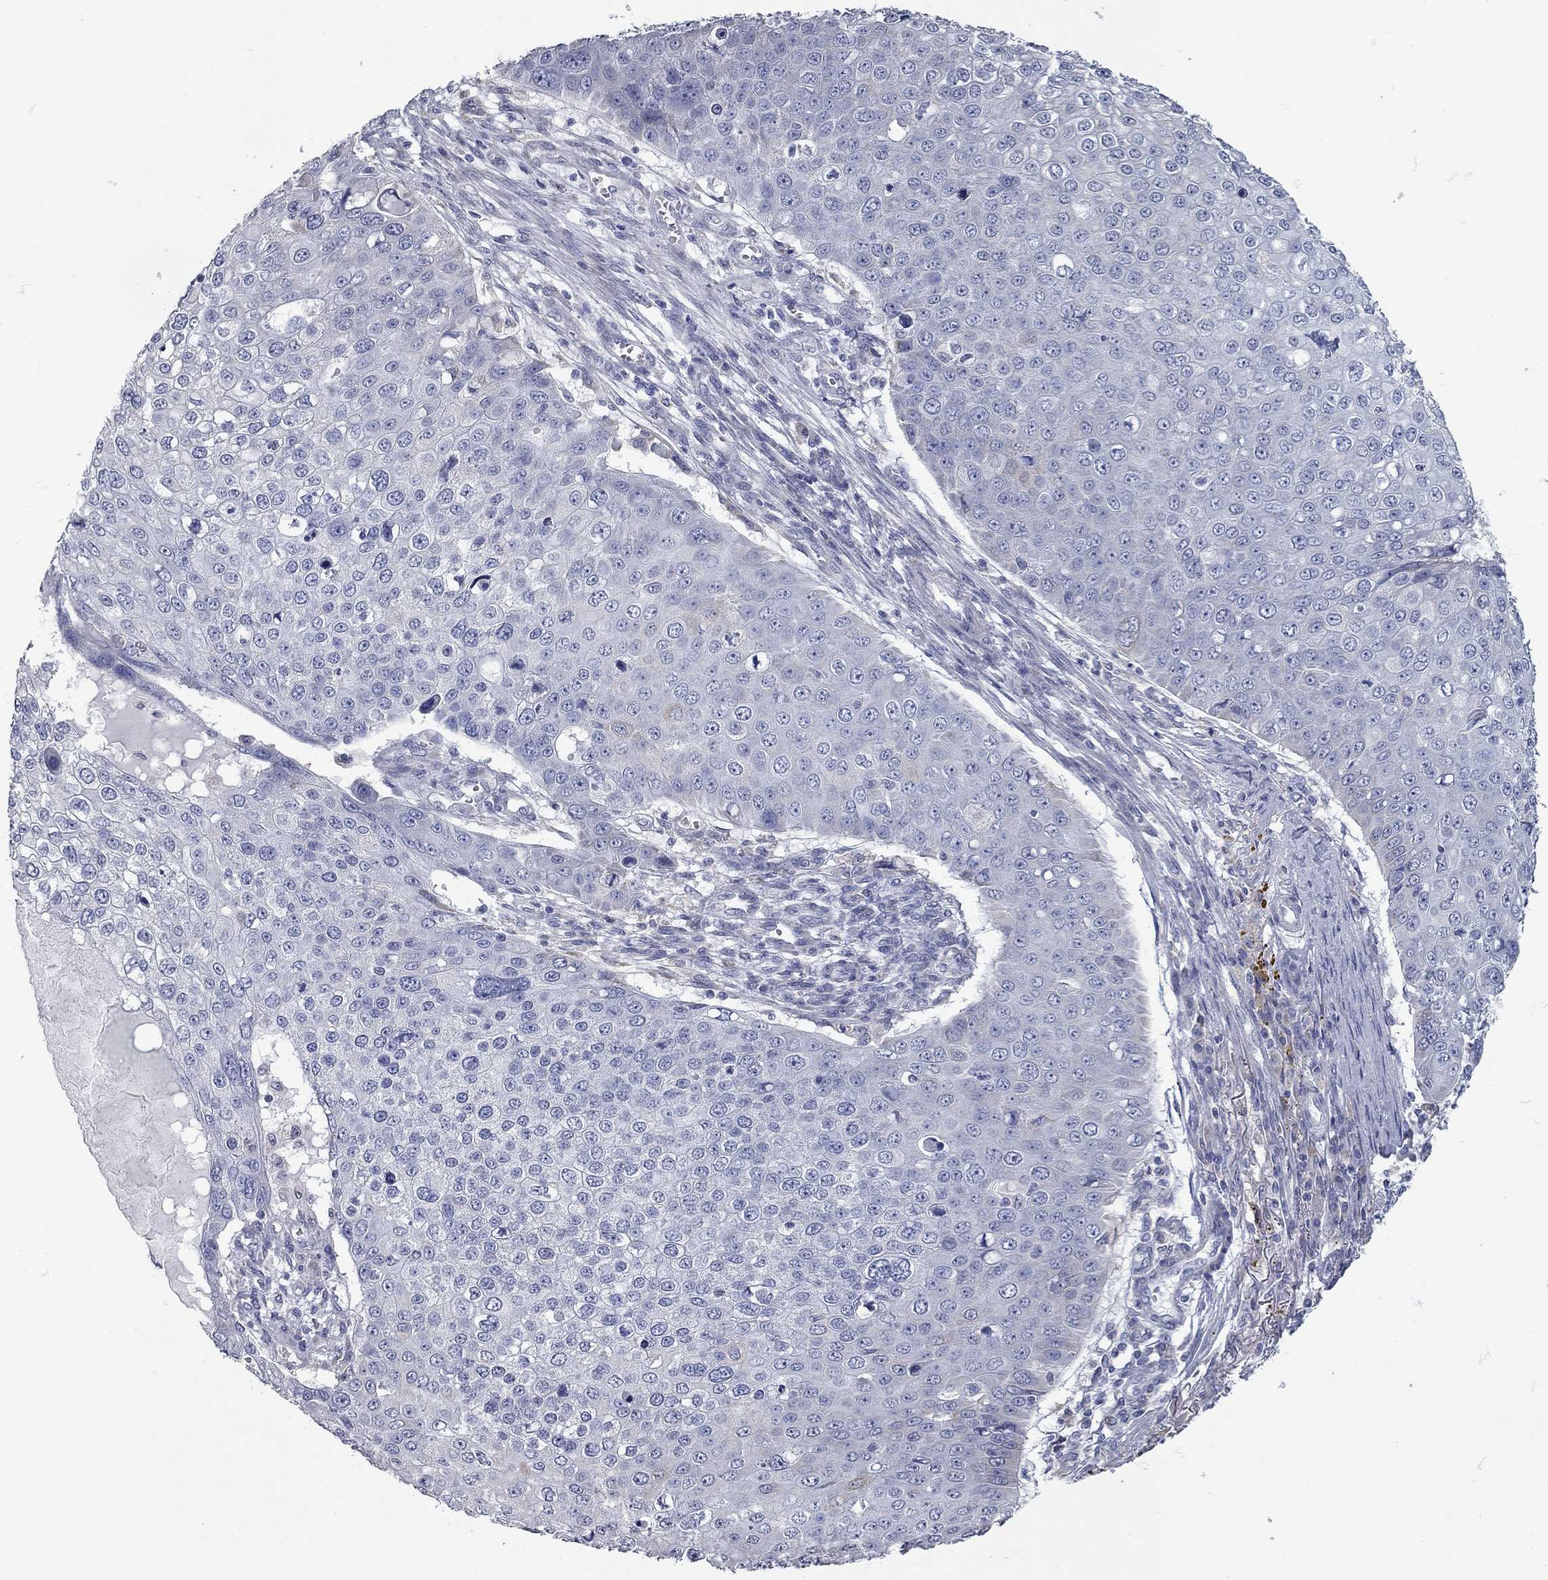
{"staining": {"intensity": "negative", "quantity": "none", "location": "none"}, "tissue": "skin cancer", "cell_type": "Tumor cells", "image_type": "cancer", "snomed": [{"axis": "morphology", "description": "Squamous cell carcinoma, NOS"}, {"axis": "topography", "description": "Skin"}], "caption": "Skin squamous cell carcinoma stained for a protein using immunohistochemistry (IHC) demonstrates no staining tumor cells.", "gene": "XAGE2", "patient": {"sex": "male", "age": 71}}